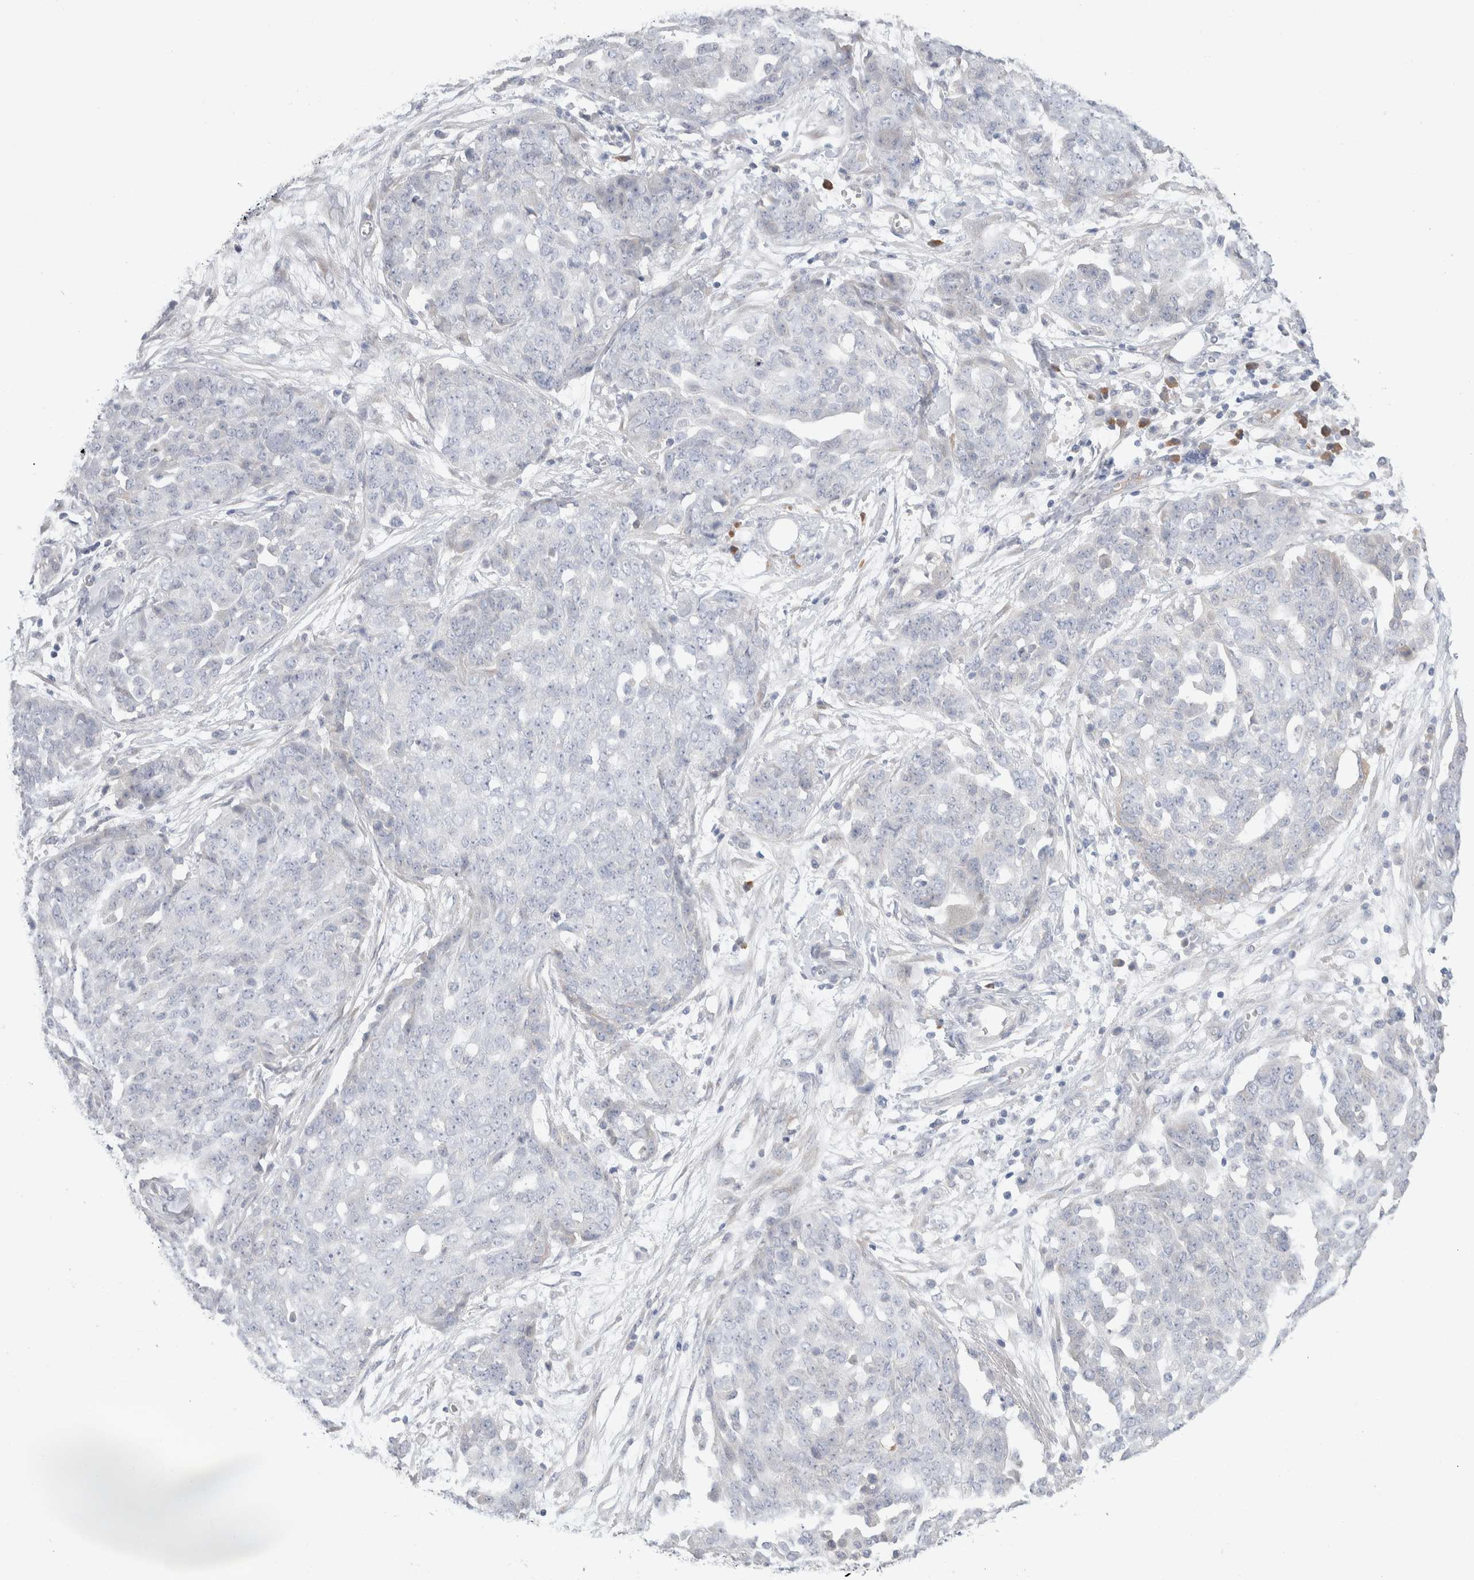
{"staining": {"intensity": "negative", "quantity": "none", "location": "none"}, "tissue": "ovarian cancer", "cell_type": "Tumor cells", "image_type": "cancer", "snomed": [{"axis": "morphology", "description": "Cystadenocarcinoma, serous, NOS"}, {"axis": "topography", "description": "Soft tissue"}, {"axis": "topography", "description": "Ovary"}], "caption": "High power microscopy histopathology image of an immunohistochemistry image of ovarian cancer (serous cystadenocarcinoma), revealing no significant expression in tumor cells. (Stains: DAB (3,3'-diaminobenzidine) immunohistochemistry with hematoxylin counter stain, Microscopy: brightfield microscopy at high magnification).", "gene": "RUSF1", "patient": {"sex": "female", "age": 57}}